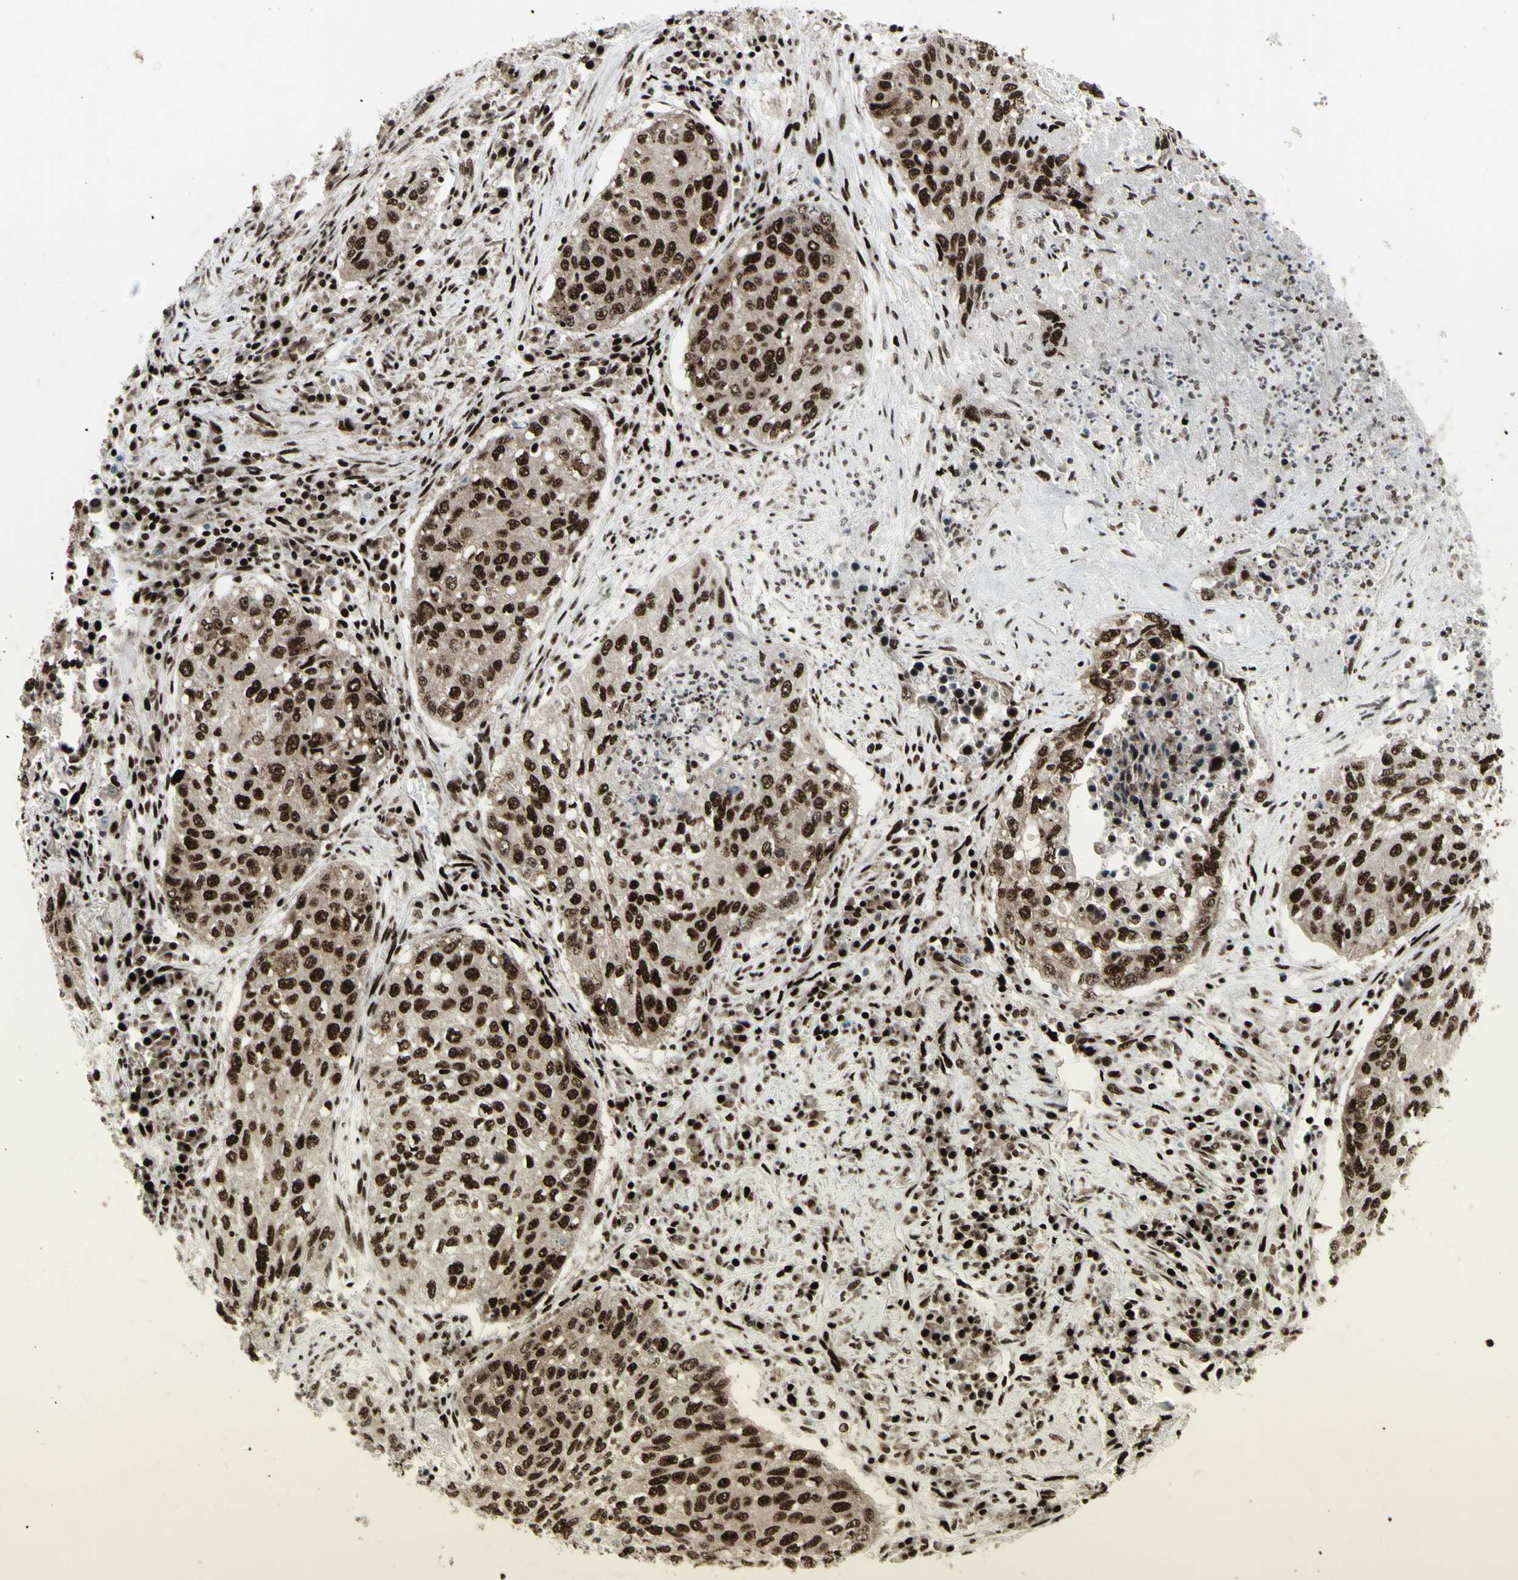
{"staining": {"intensity": "strong", "quantity": ">75%", "location": "nuclear"}, "tissue": "lung cancer", "cell_type": "Tumor cells", "image_type": "cancer", "snomed": [{"axis": "morphology", "description": "Squamous cell carcinoma, NOS"}, {"axis": "topography", "description": "Lung"}], "caption": "A brown stain shows strong nuclear staining of a protein in human lung cancer (squamous cell carcinoma) tumor cells.", "gene": "U2AF2", "patient": {"sex": "female", "age": 63}}